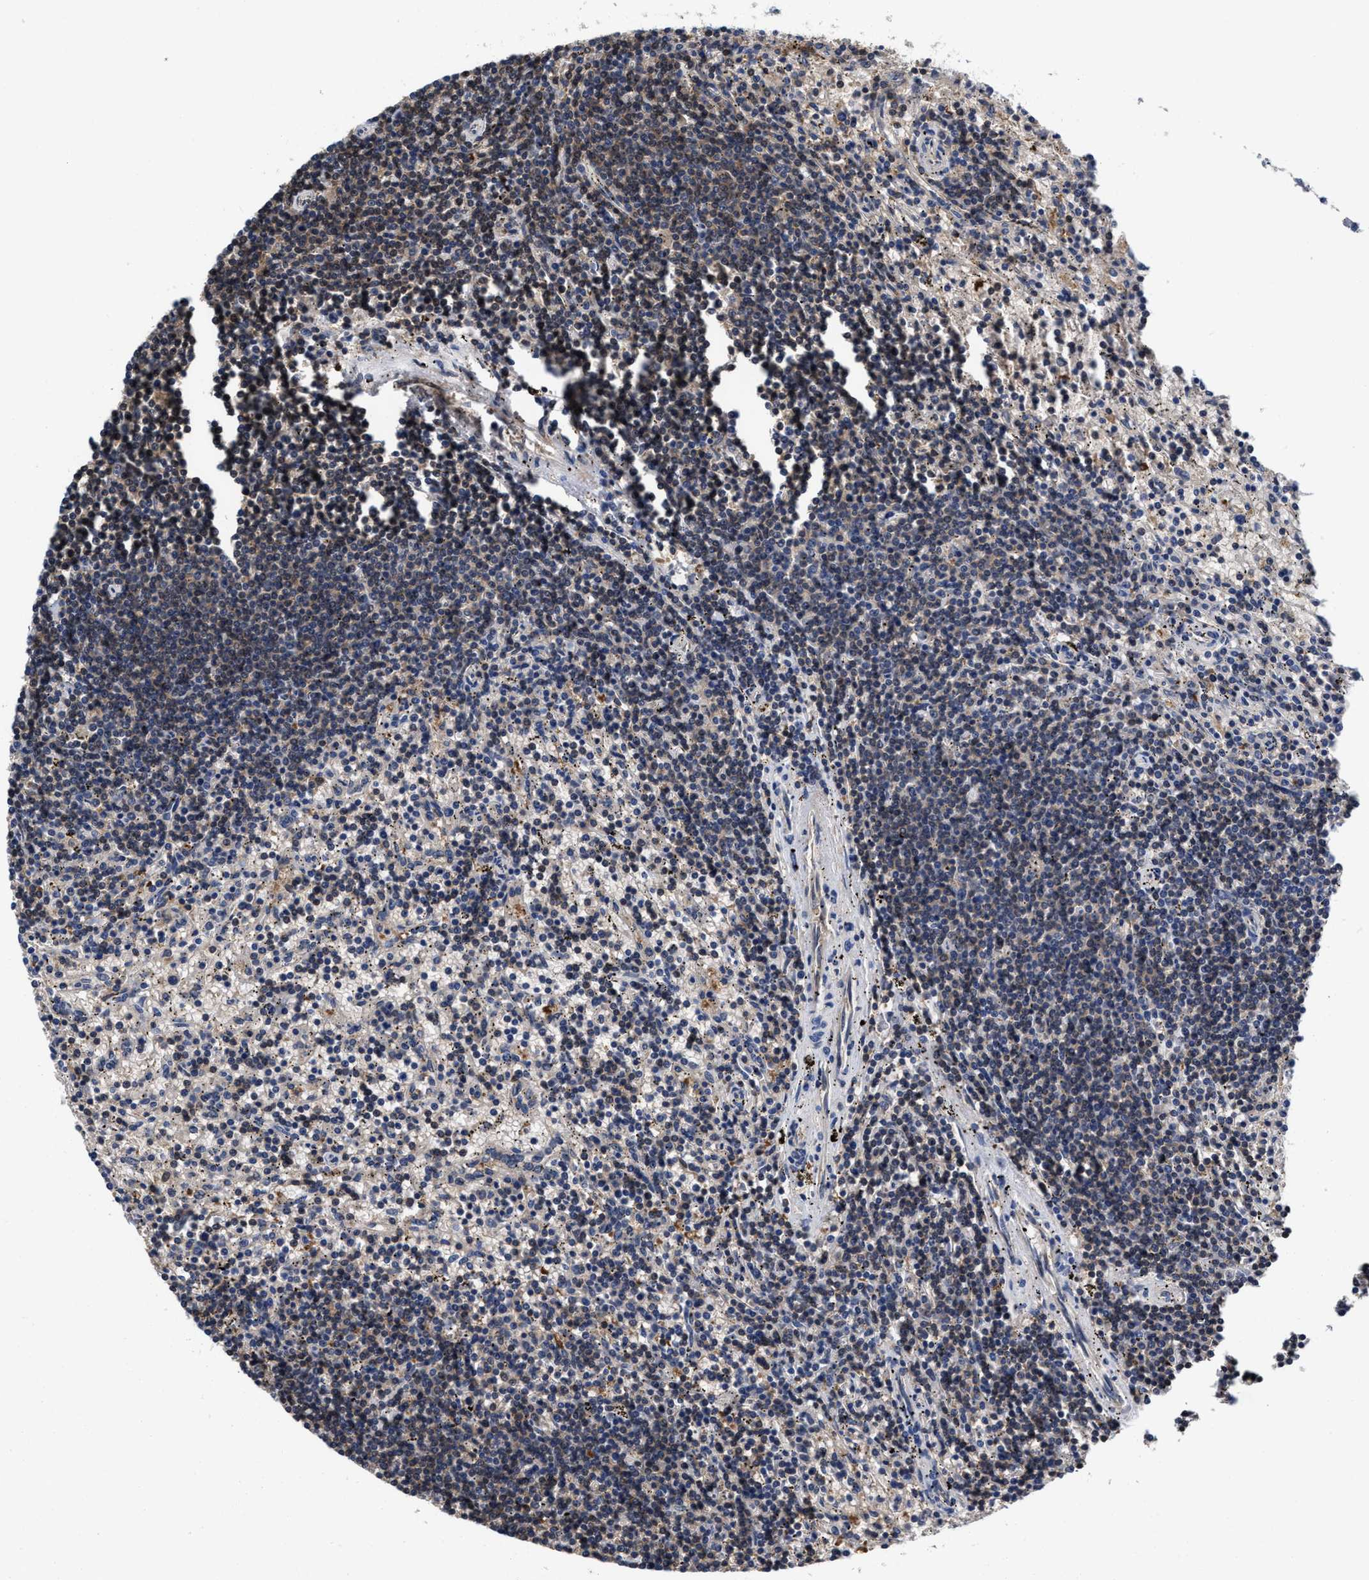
{"staining": {"intensity": "weak", "quantity": "<25%", "location": "nuclear"}, "tissue": "lymphoma", "cell_type": "Tumor cells", "image_type": "cancer", "snomed": [{"axis": "morphology", "description": "Malignant lymphoma, non-Hodgkin's type, Low grade"}, {"axis": "topography", "description": "Spleen"}], "caption": "This histopathology image is of low-grade malignant lymphoma, non-Hodgkin's type stained with IHC to label a protein in brown with the nuclei are counter-stained blue. There is no staining in tumor cells.", "gene": "KIF12", "patient": {"sex": "male", "age": 76}}